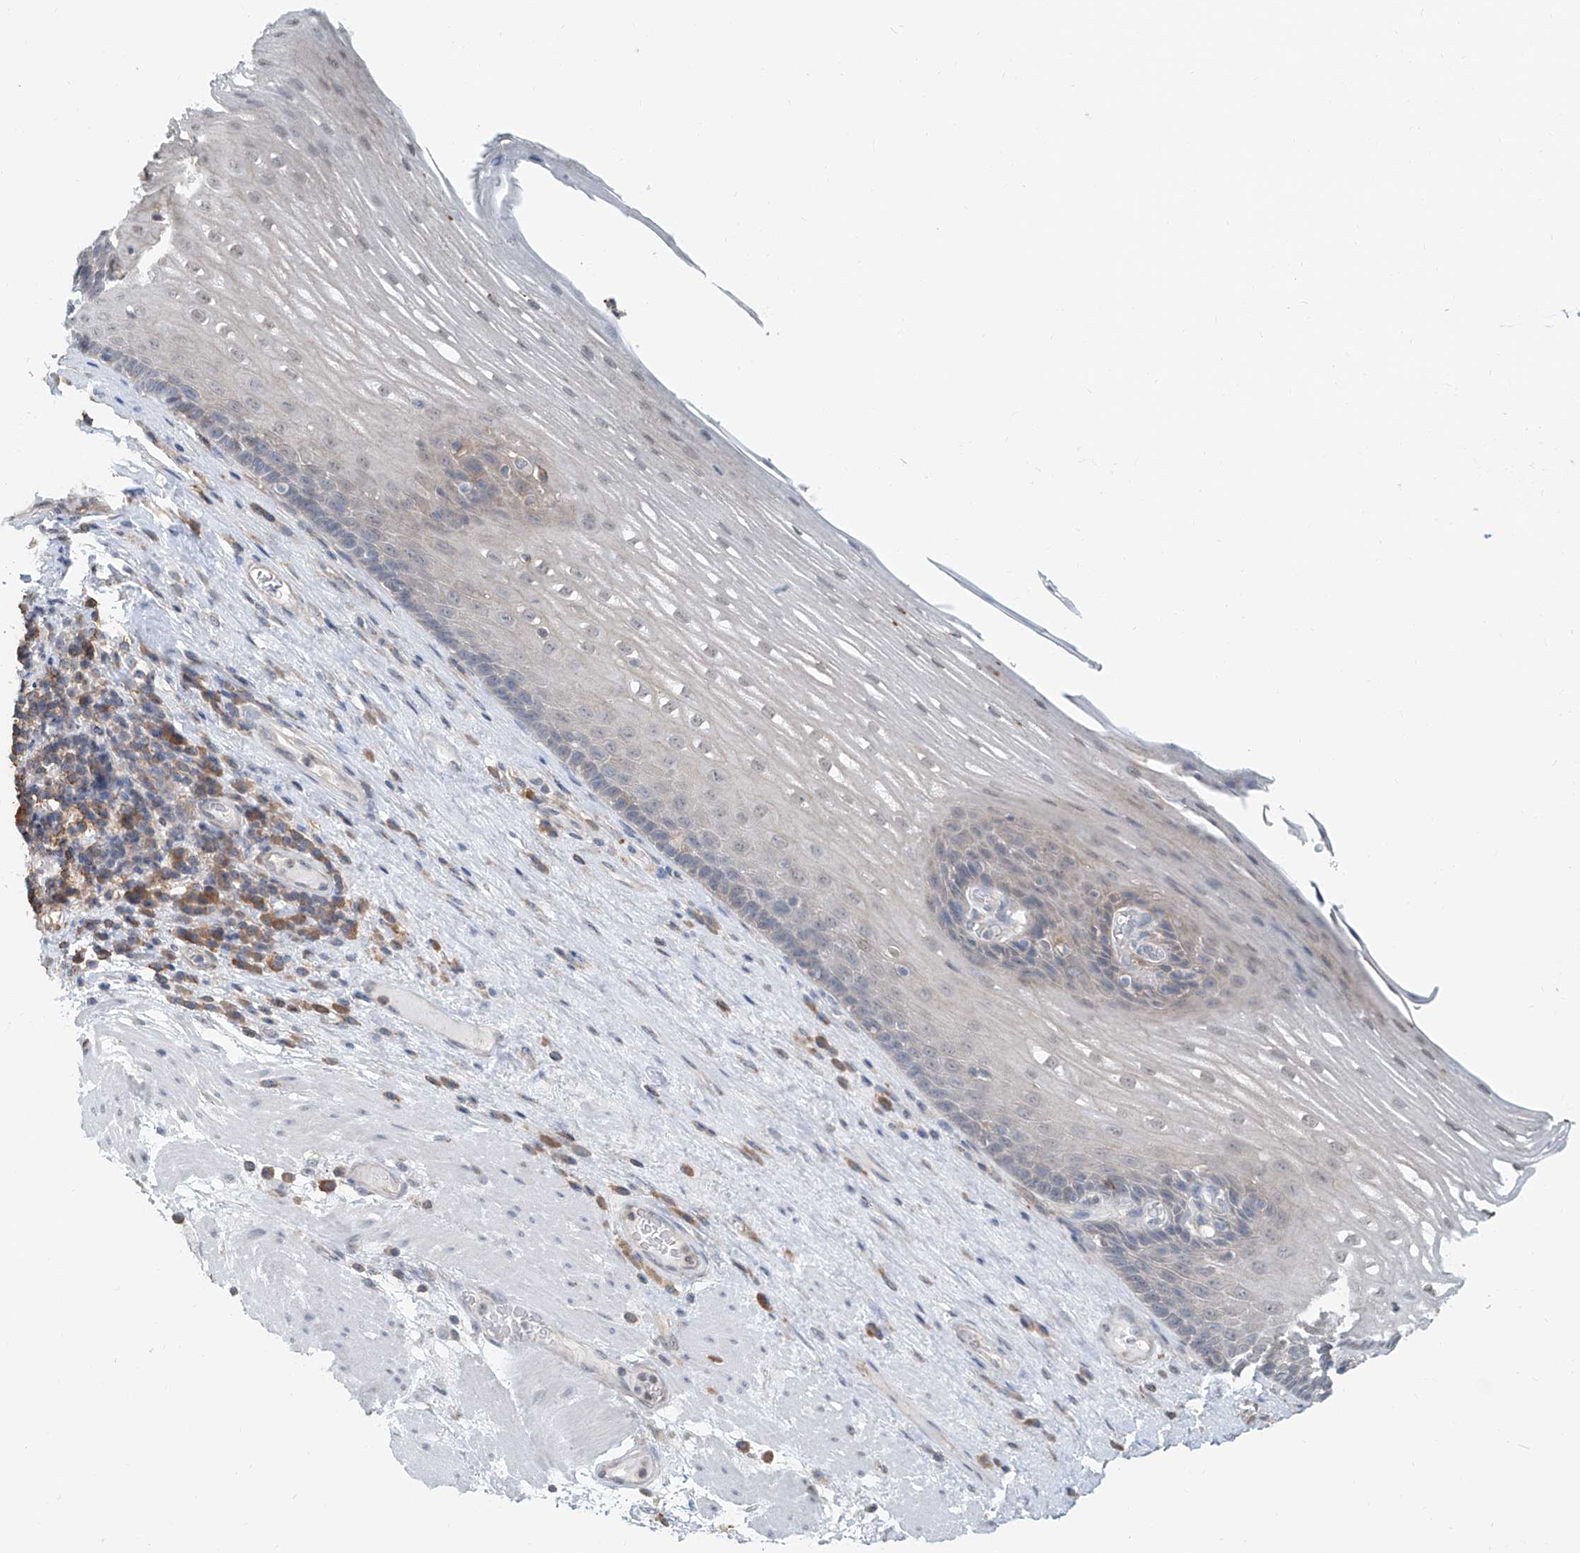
{"staining": {"intensity": "weak", "quantity": "25%-75%", "location": "cytoplasmic/membranous,nuclear"}, "tissue": "esophagus", "cell_type": "Squamous epithelial cells", "image_type": "normal", "snomed": [{"axis": "morphology", "description": "Normal tissue, NOS"}, {"axis": "topography", "description": "Esophagus"}], "caption": "This micrograph shows immunohistochemistry staining of benign human esophagus, with low weak cytoplasmic/membranous,nuclear positivity in about 25%-75% of squamous epithelial cells.", "gene": "KCNK10", "patient": {"sex": "male", "age": 62}}